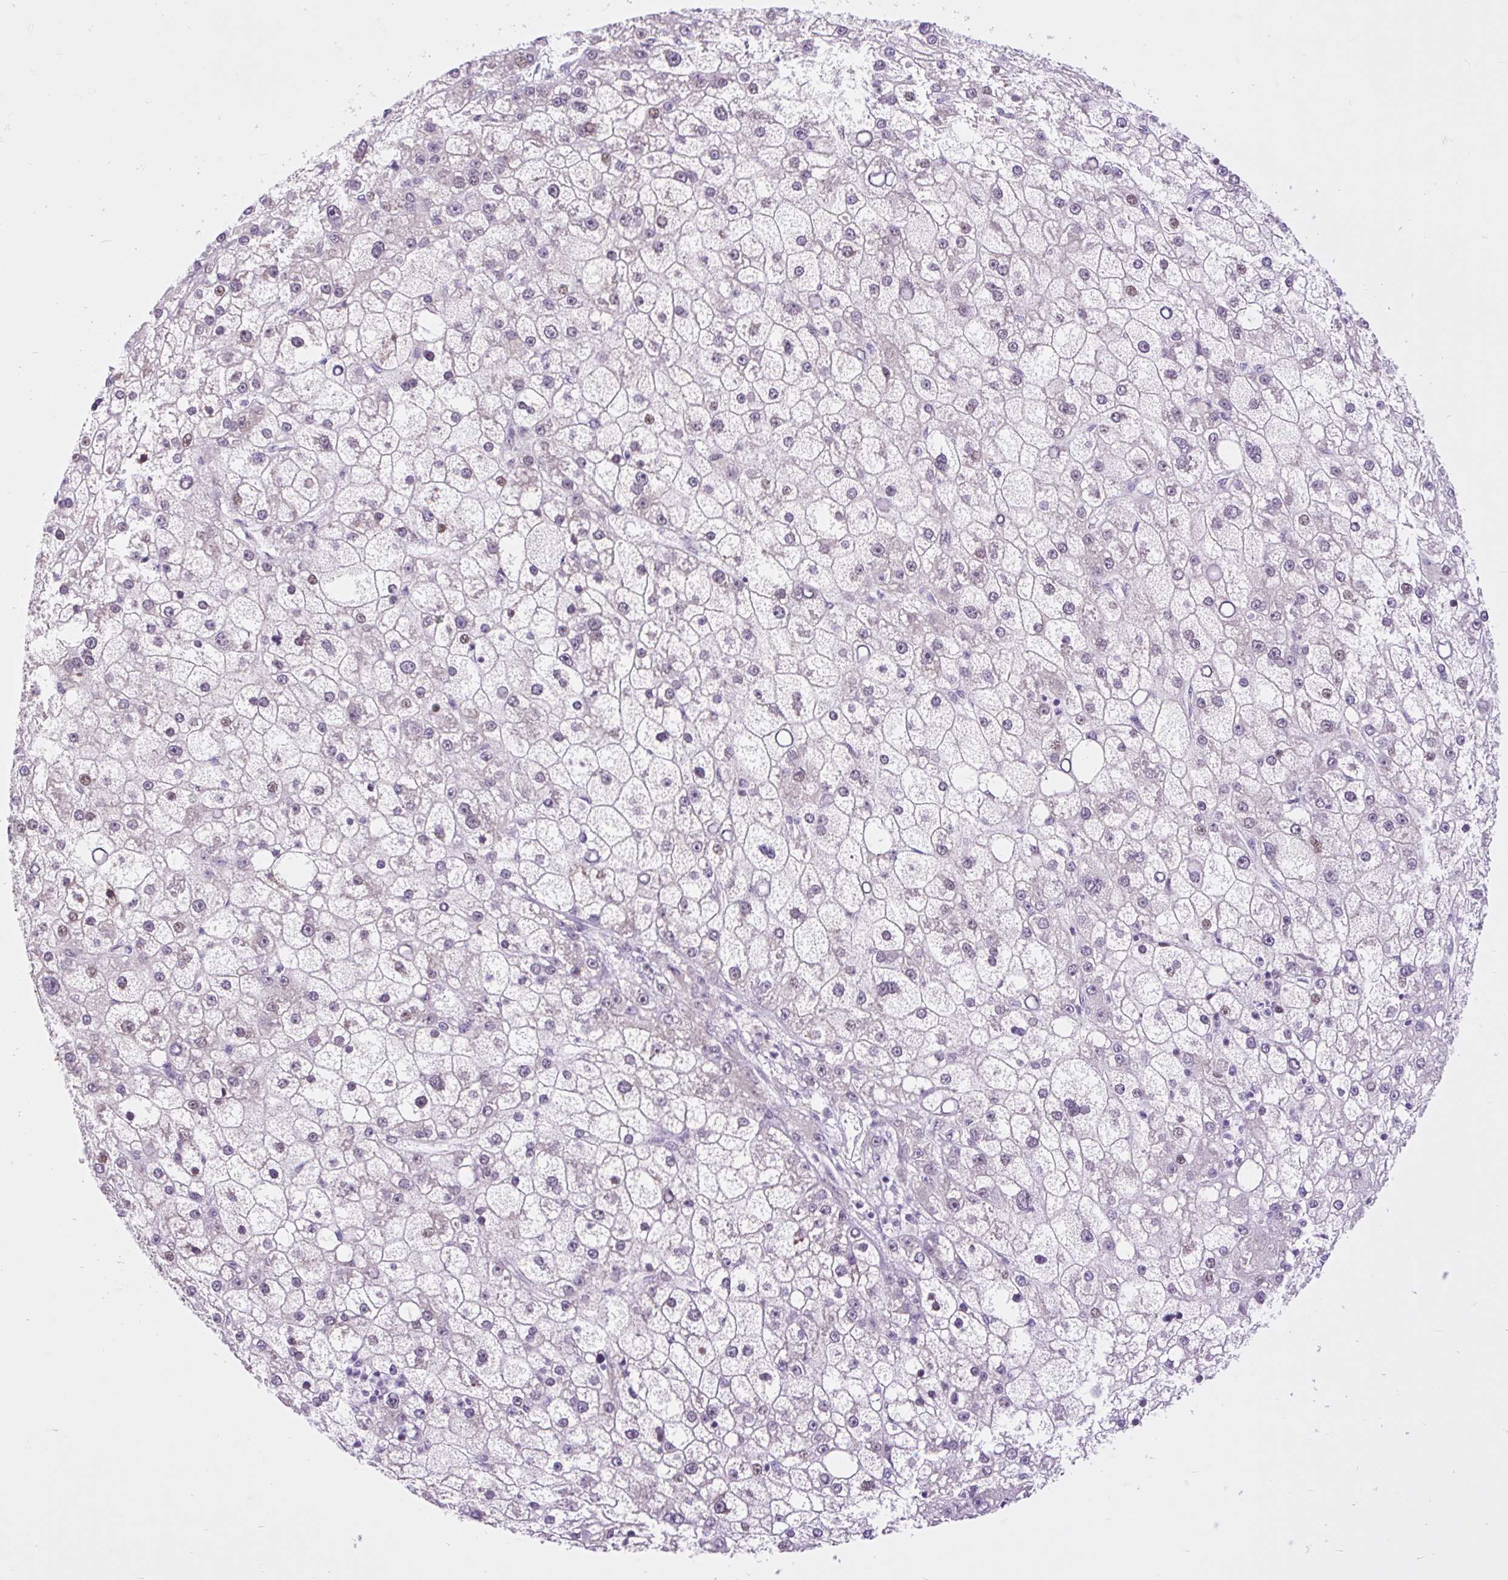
{"staining": {"intensity": "weak", "quantity": "25%-75%", "location": "nuclear"}, "tissue": "liver cancer", "cell_type": "Tumor cells", "image_type": "cancer", "snomed": [{"axis": "morphology", "description": "Carcinoma, Hepatocellular, NOS"}, {"axis": "topography", "description": "Liver"}], "caption": "Immunohistochemical staining of human liver cancer exhibits low levels of weak nuclear positivity in approximately 25%-75% of tumor cells. (DAB (3,3'-diaminobenzidine) = brown stain, brightfield microscopy at high magnification).", "gene": "CLK2", "patient": {"sex": "male", "age": 67}}